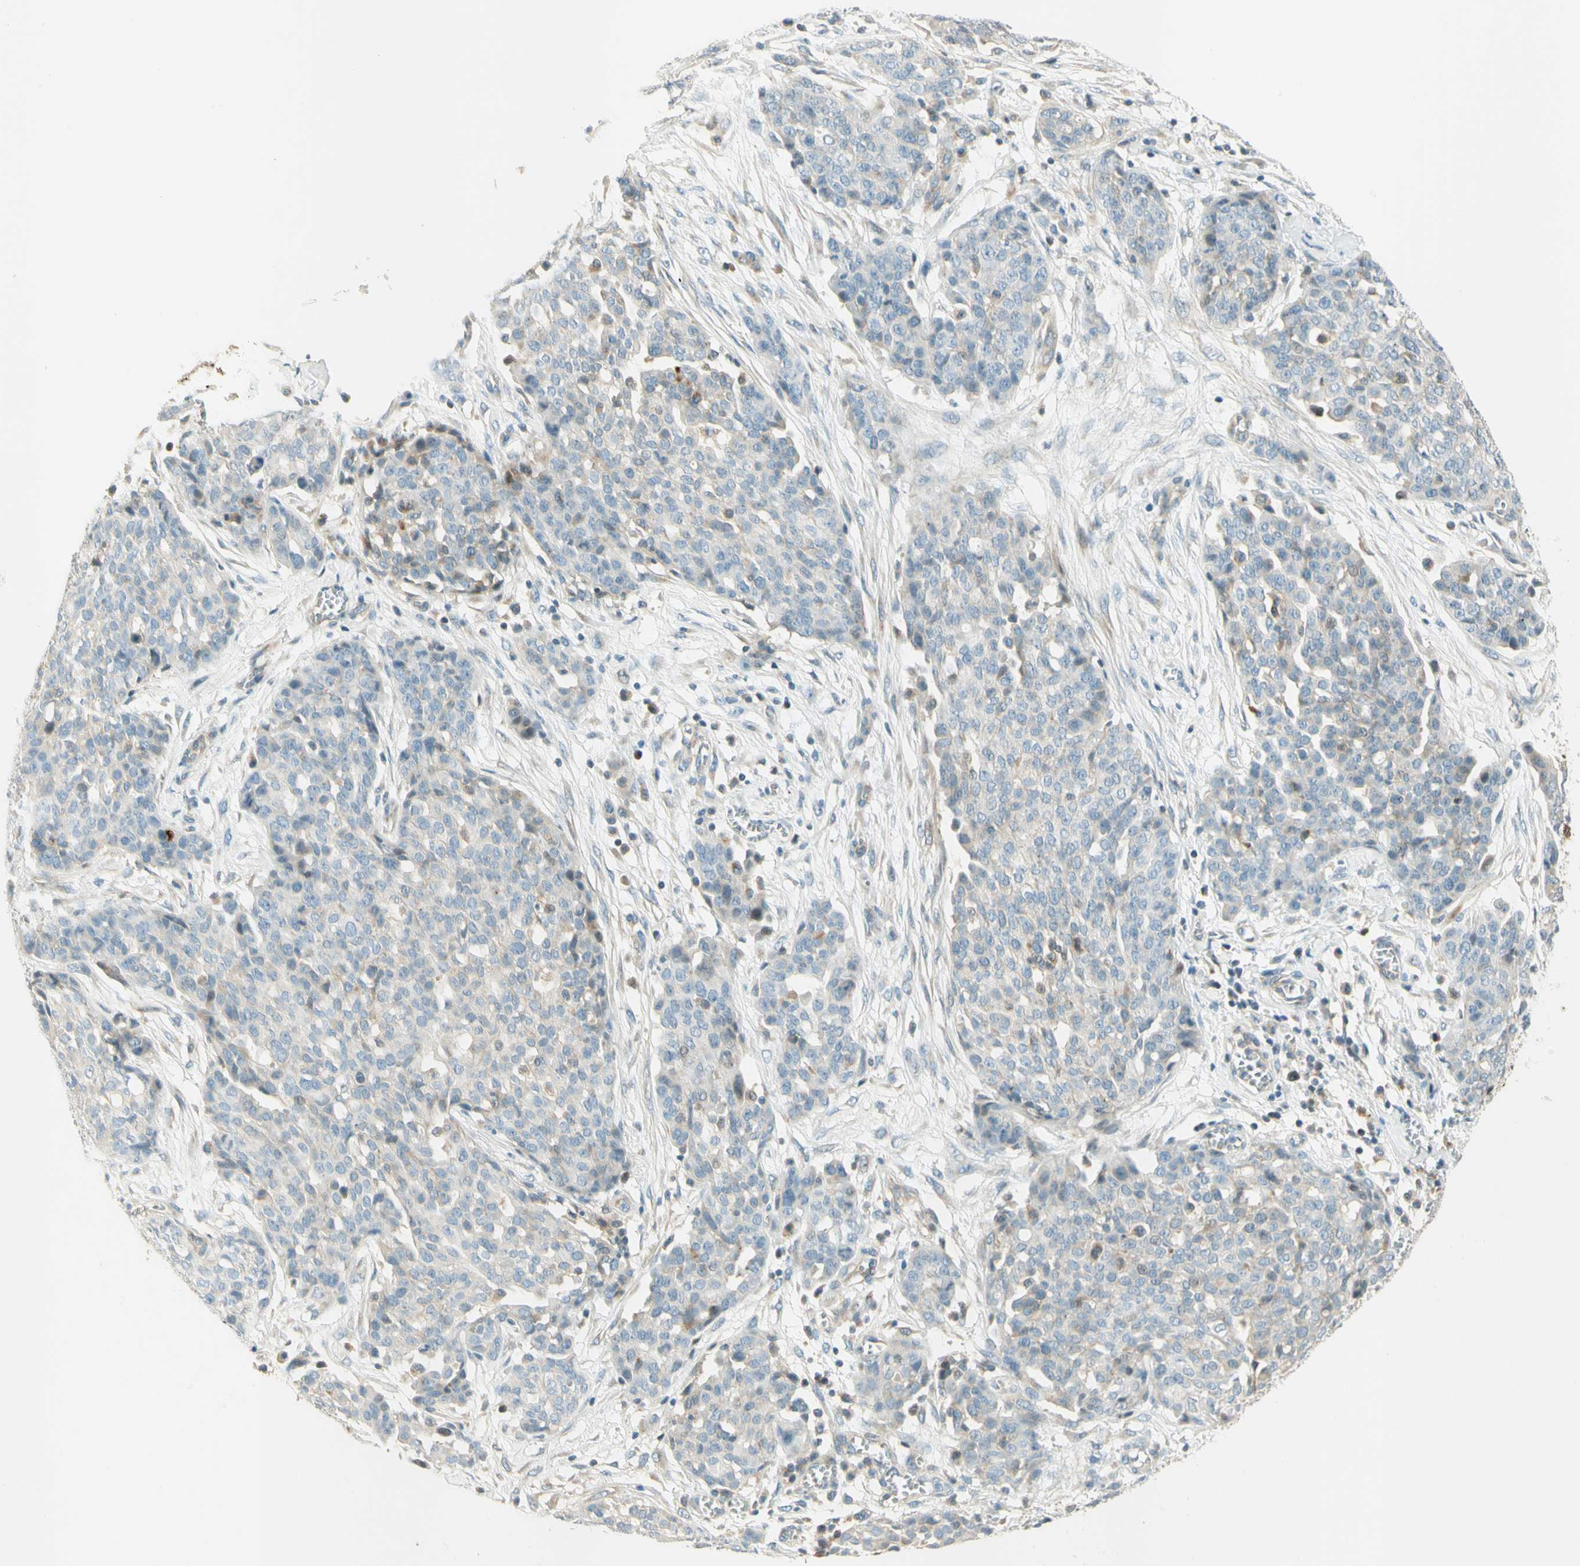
{"staining": {"intensity": "weak", "quantity": "<25%", "location": "cytoplasmic/membranous"}, "tissue": "ovarian cancer", "cell_type": "Tumor cells", "image_type": "cancer", "snomed": [{"axis": "morphology", "description": "Cystadenocarcinoma, serous, NOS"}, {"axis": "topography", "description": "Soft tissue"}, {"axis": "topography", "description": "Ovary"}], "caption": "Tumor cells show no significant protein expression in ovarian cancer (serous cystadenocarcinoma).", "gene": "PROM1", "patient": {"sex": "female", "age": 57}}